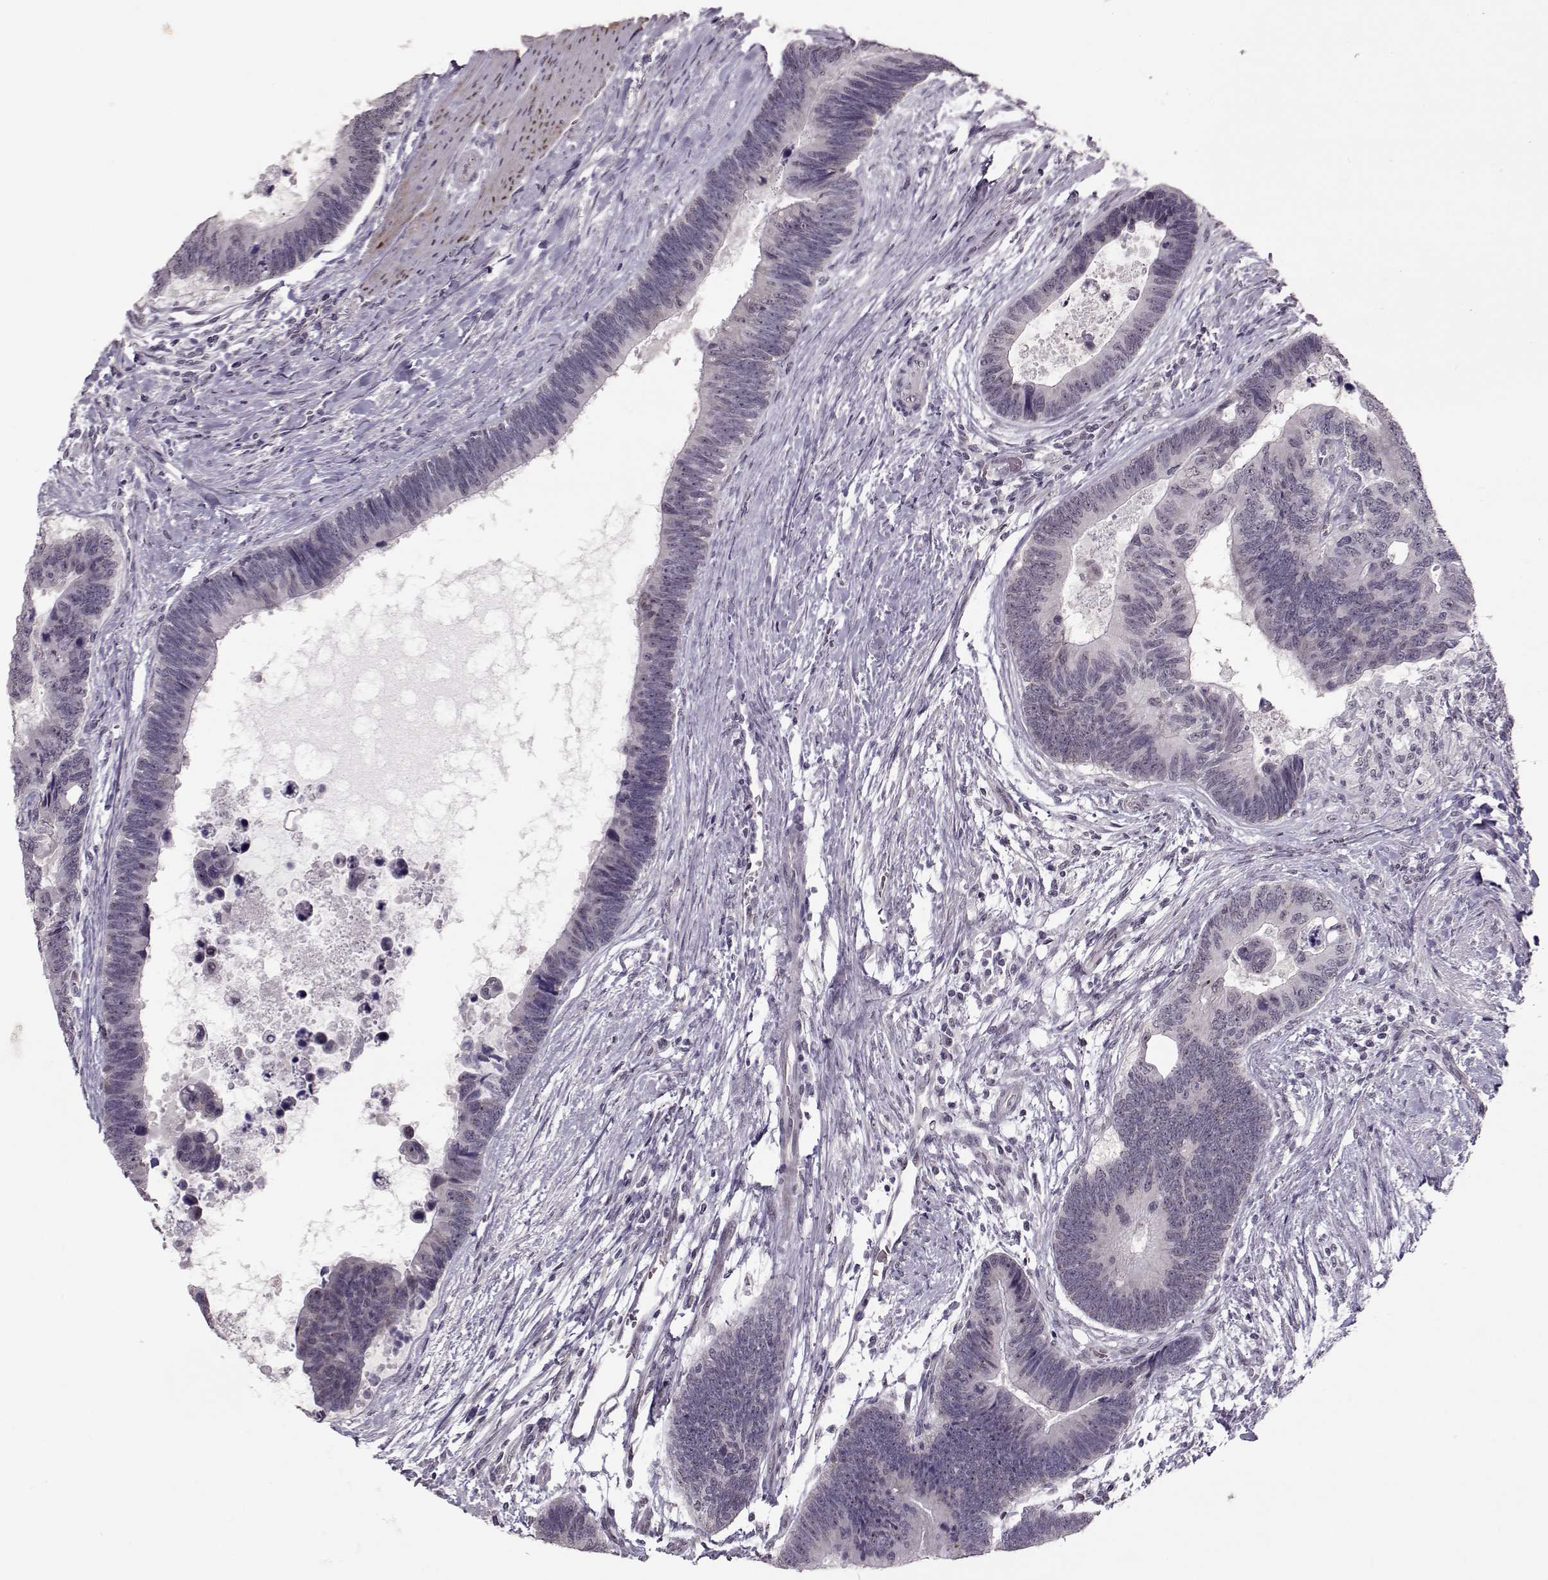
{"staining": {"intensity": "negative", "quantity": "none", "location": "none"}, "tissue": "colorectal cancer", "cell_type": "Tumor cells", "image_type": "cancer", "snomed": [{"axis": "morphology", "description": "Adenocarcinoma, NOS"}, {"axis": "topography", "description": "Colon"}], "caption": "Immunohistochemical staining of colorectal cancer reveals no significant expression in tumor cells.", "gene": "PCP4", "patient": {"sex": "female", "age": 77}}